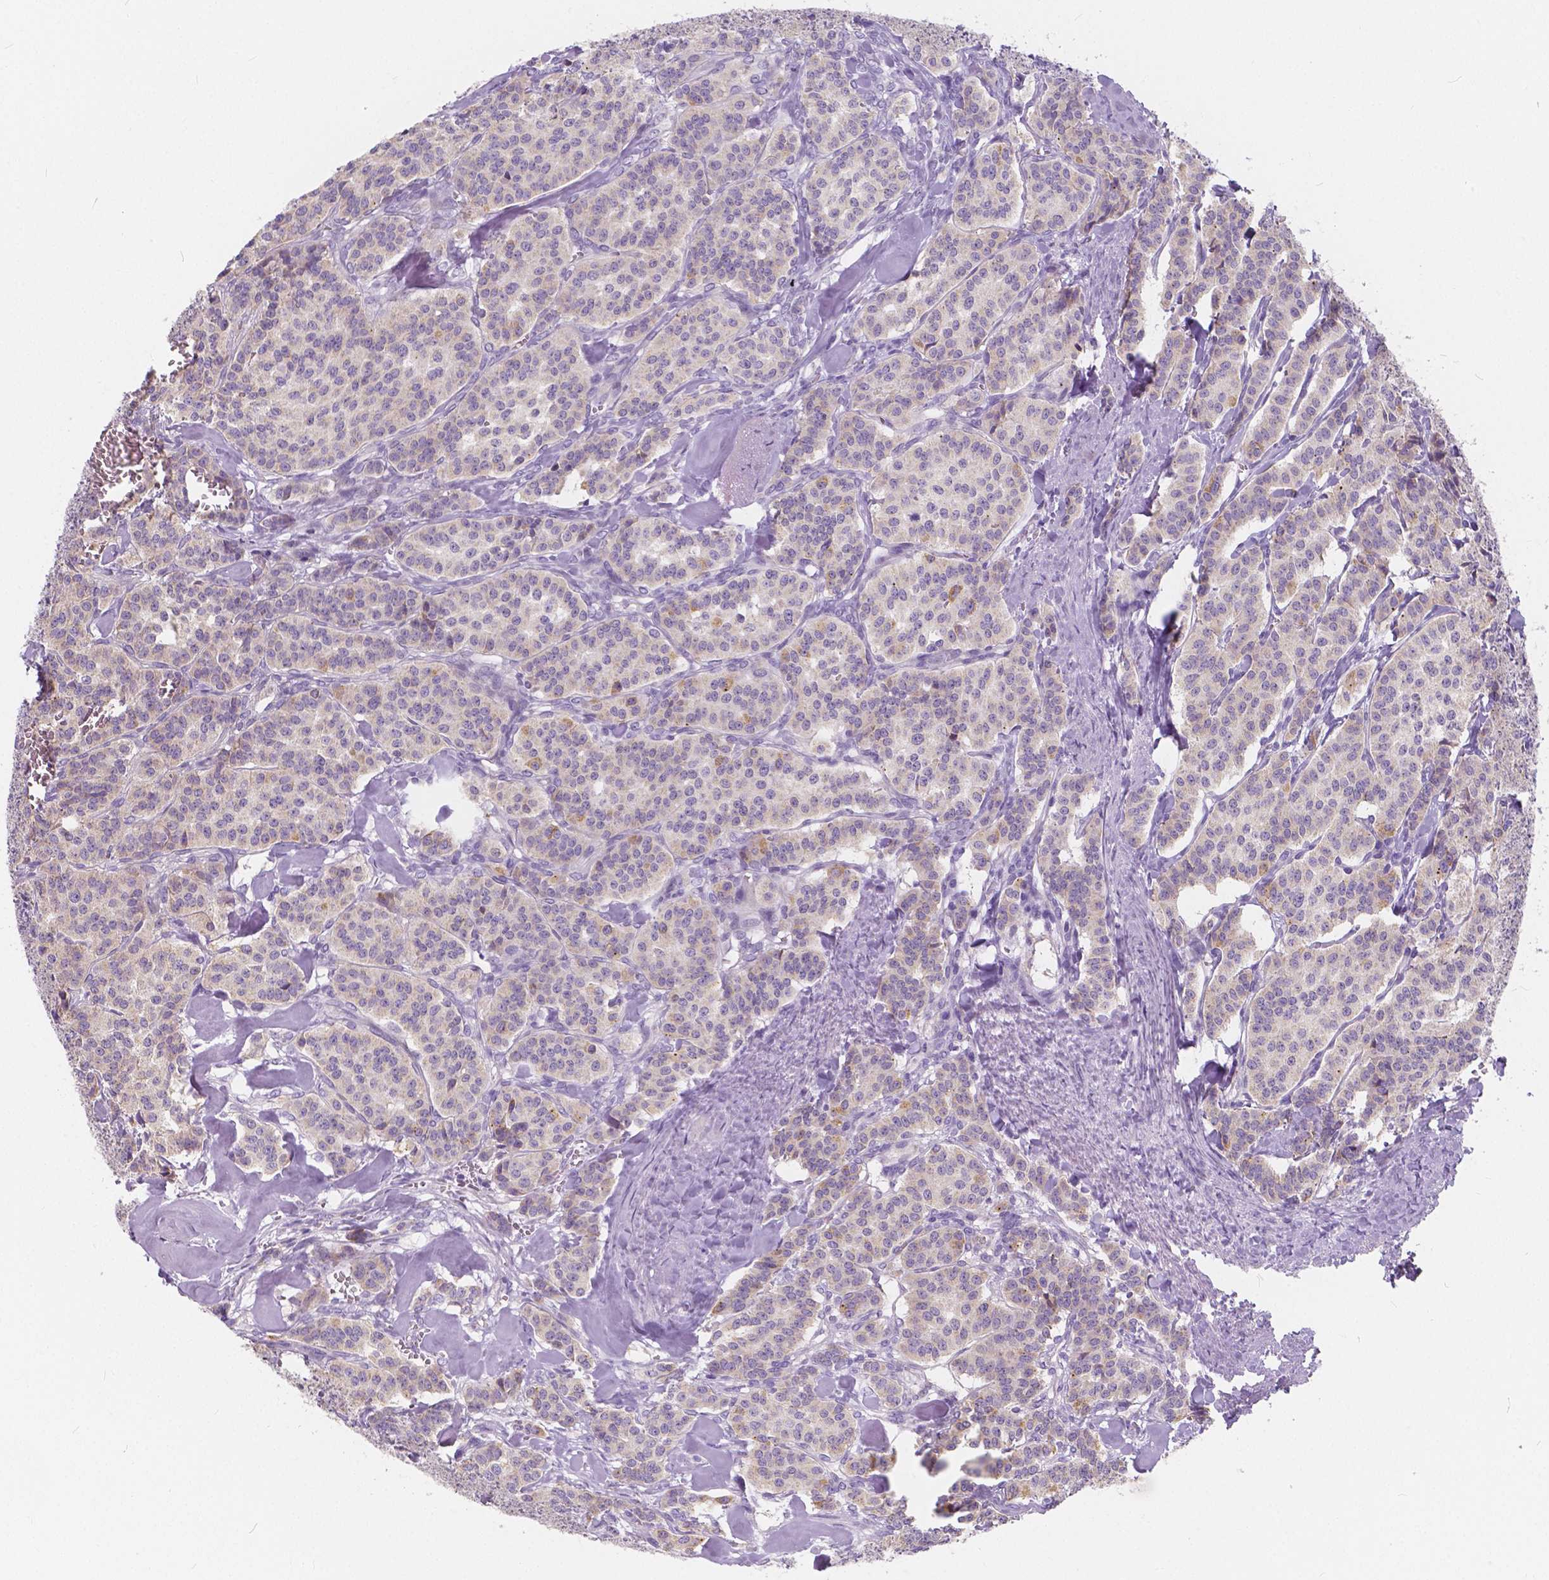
{"staining": {"intensity": "weak", "quantity": "<25%", "location": "cytoplasmic/membranous"}, "tissue": "carcinoid", "cell_type": "Tumor cells", "image_type": "cancer", "snomed": [{"axis": "morphology", "description": "Normal tissue, NOS"}, {"axis": "morphology", "description": "Carcinoid, malignant, NOS"}, {"axis": "topography", "description": "Lung"}], "caption": "Tumor cells are negative for protein expression in human malignant carcinoid.", "gene": "RNF186", "patient": {"sex": "female", "age": 46}}